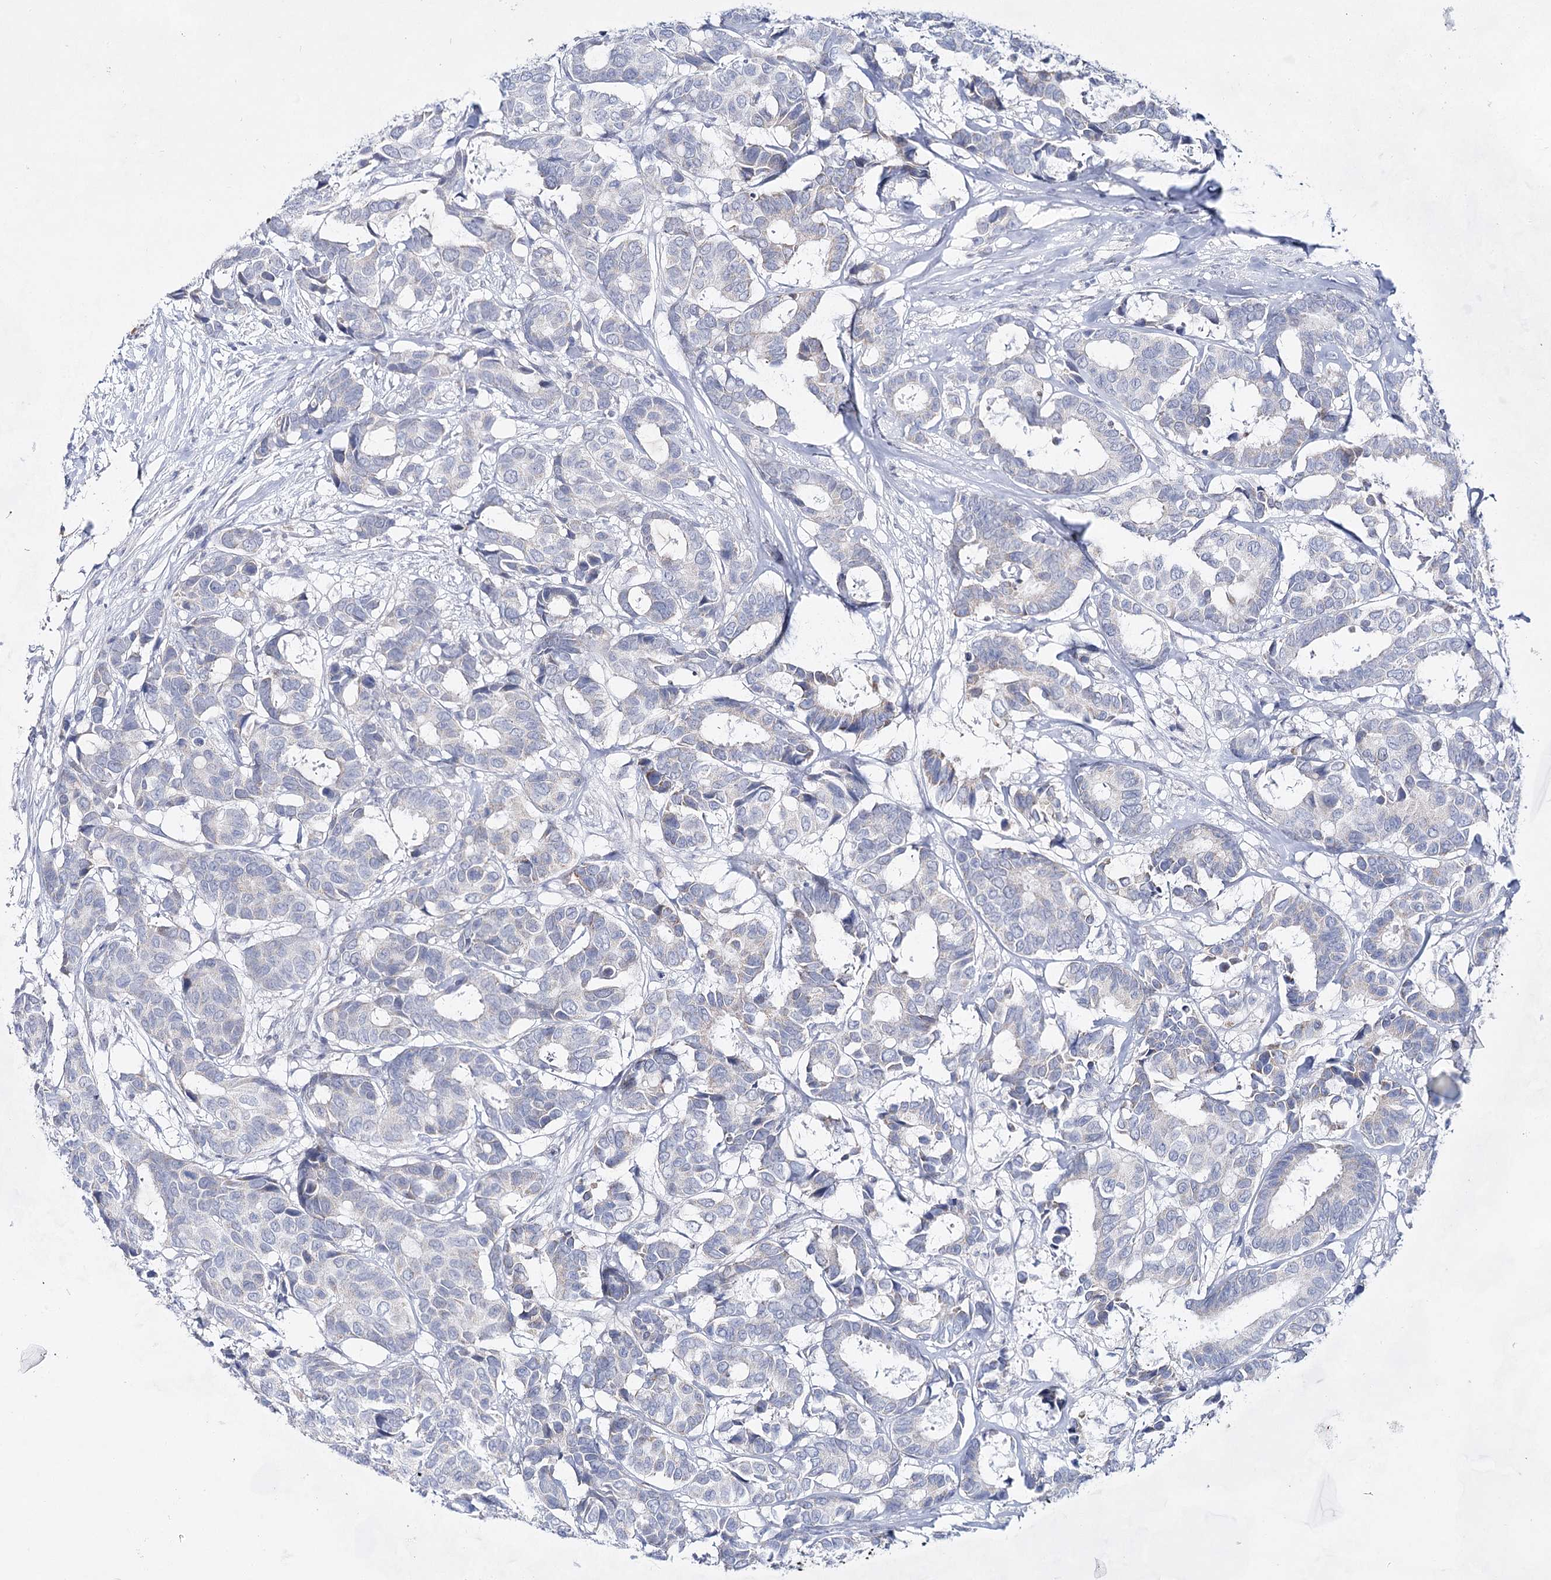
{"staining": {"intensity": "negative", "quantity": "none", "location": "none"}, "tissue": "breast cancer", "cell_type": "Tumor cells", "image_type": "cancer", "snomed": [{"axis": "morphology", "description": "Duct carcinoma"}, {"axis": "topography", "description": "Breast"}], "caption": "This is an IHC micrograph of human intraductal carcinoma (breast). There is no expression in tumor cells.", "gene": "BPHL", "patient": {"sex": "female", "age": 87}}